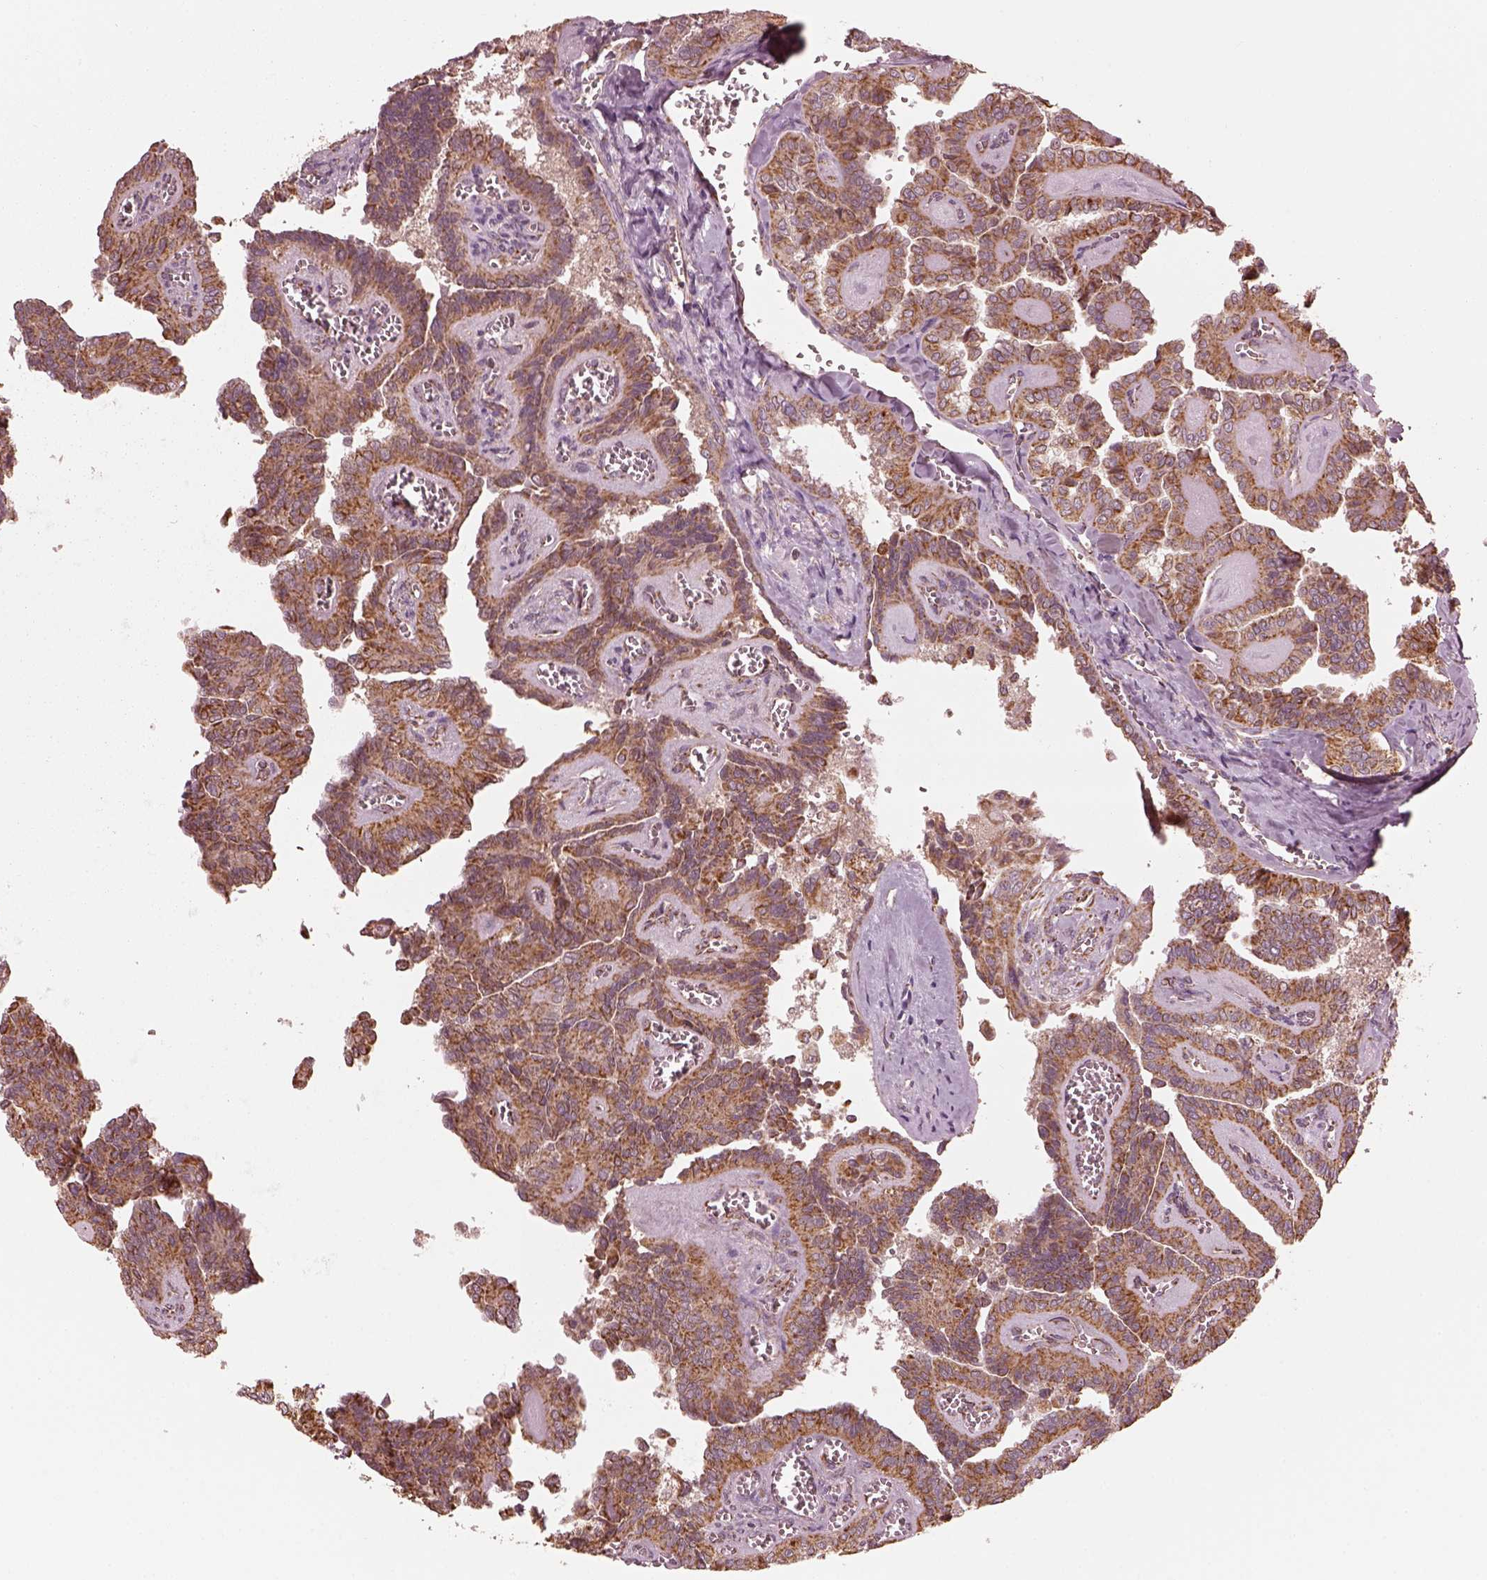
{"staining": {"intensity": "strong", "quantity": "25%-75%", "location": "cytoplasmic/membranous"}, "tissue": "thyroid cancer", "cell_type": "Tumor cells", "image_type": "cancer", "snomed": [{"axis": "morphology", "description": "Papillary adenocarcinoma, NOS"}, {"axis": "topography", "description": "Thyroid gland"}], "caption": "Protein expression analysis of thyroid papillary adenocarcinoma displays strong cytoplasmic/membranous staining in approximately 25%-75% of tumor cells. Using DAB (brown) and hematoxylin (blue) stains, captured at high magnification using brightfield microscopy.", "gene": "NDUFB10", "patient": {"sex": "female", "age": 41}}